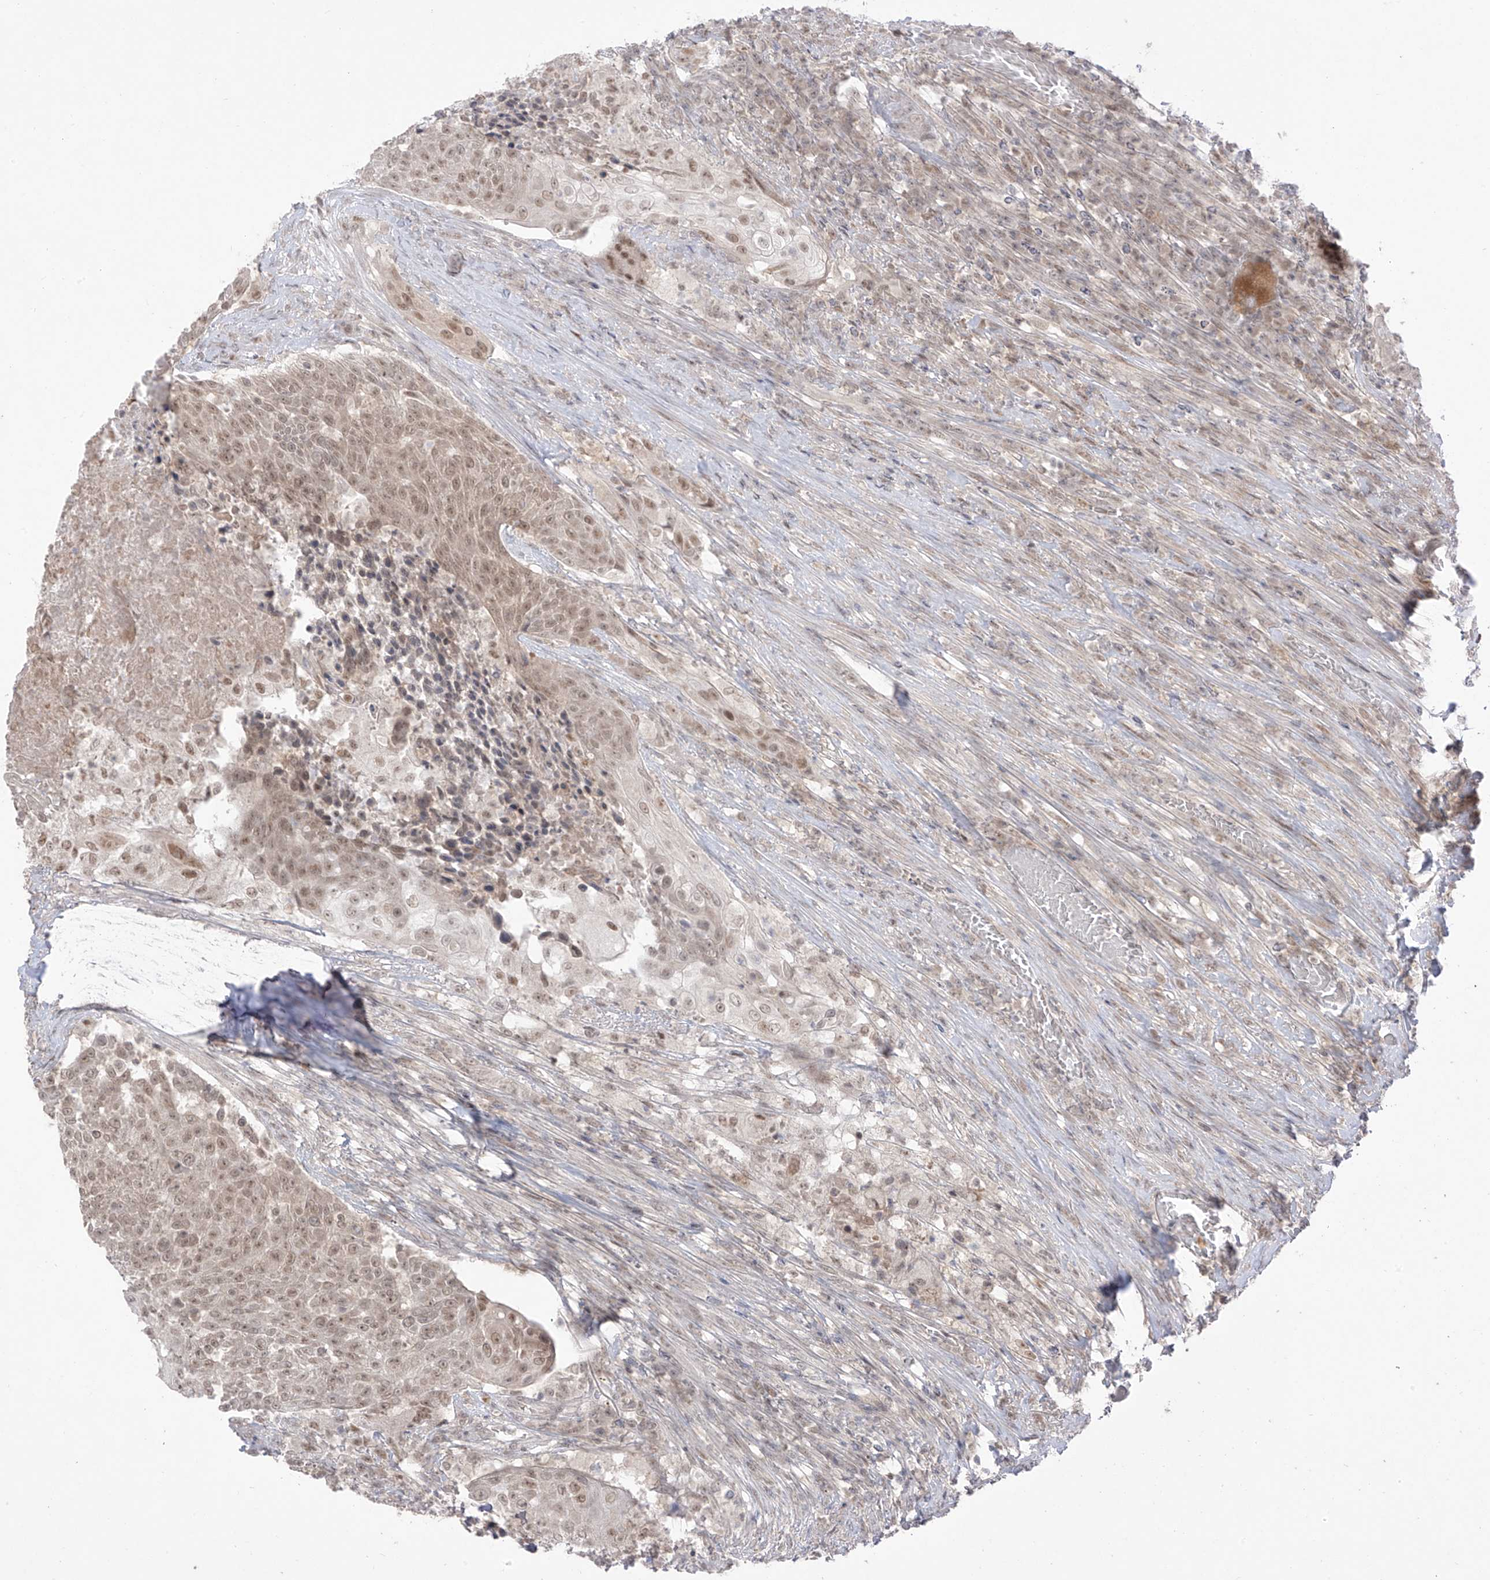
{"staining": {"intensity": "moderate", "quantity": ">75%", "location": "nuclear"}, "tissue": "urothelial cancer", "cell_type": "Tumor cells", "image_type": "cancer", "snomed": [{"axis": "morphology", "description": "Urothelial carcinoma, High grade"}, {"axis": "topography", "description": "Urinary bladder"}], "caption": "Human urothelial cancer stained for a protein (brown) shows moderate nuclear positive positivity in about >75% of tumor cells.", "gene": "OGT", "patient": {"sex": "female", "age": 63}}